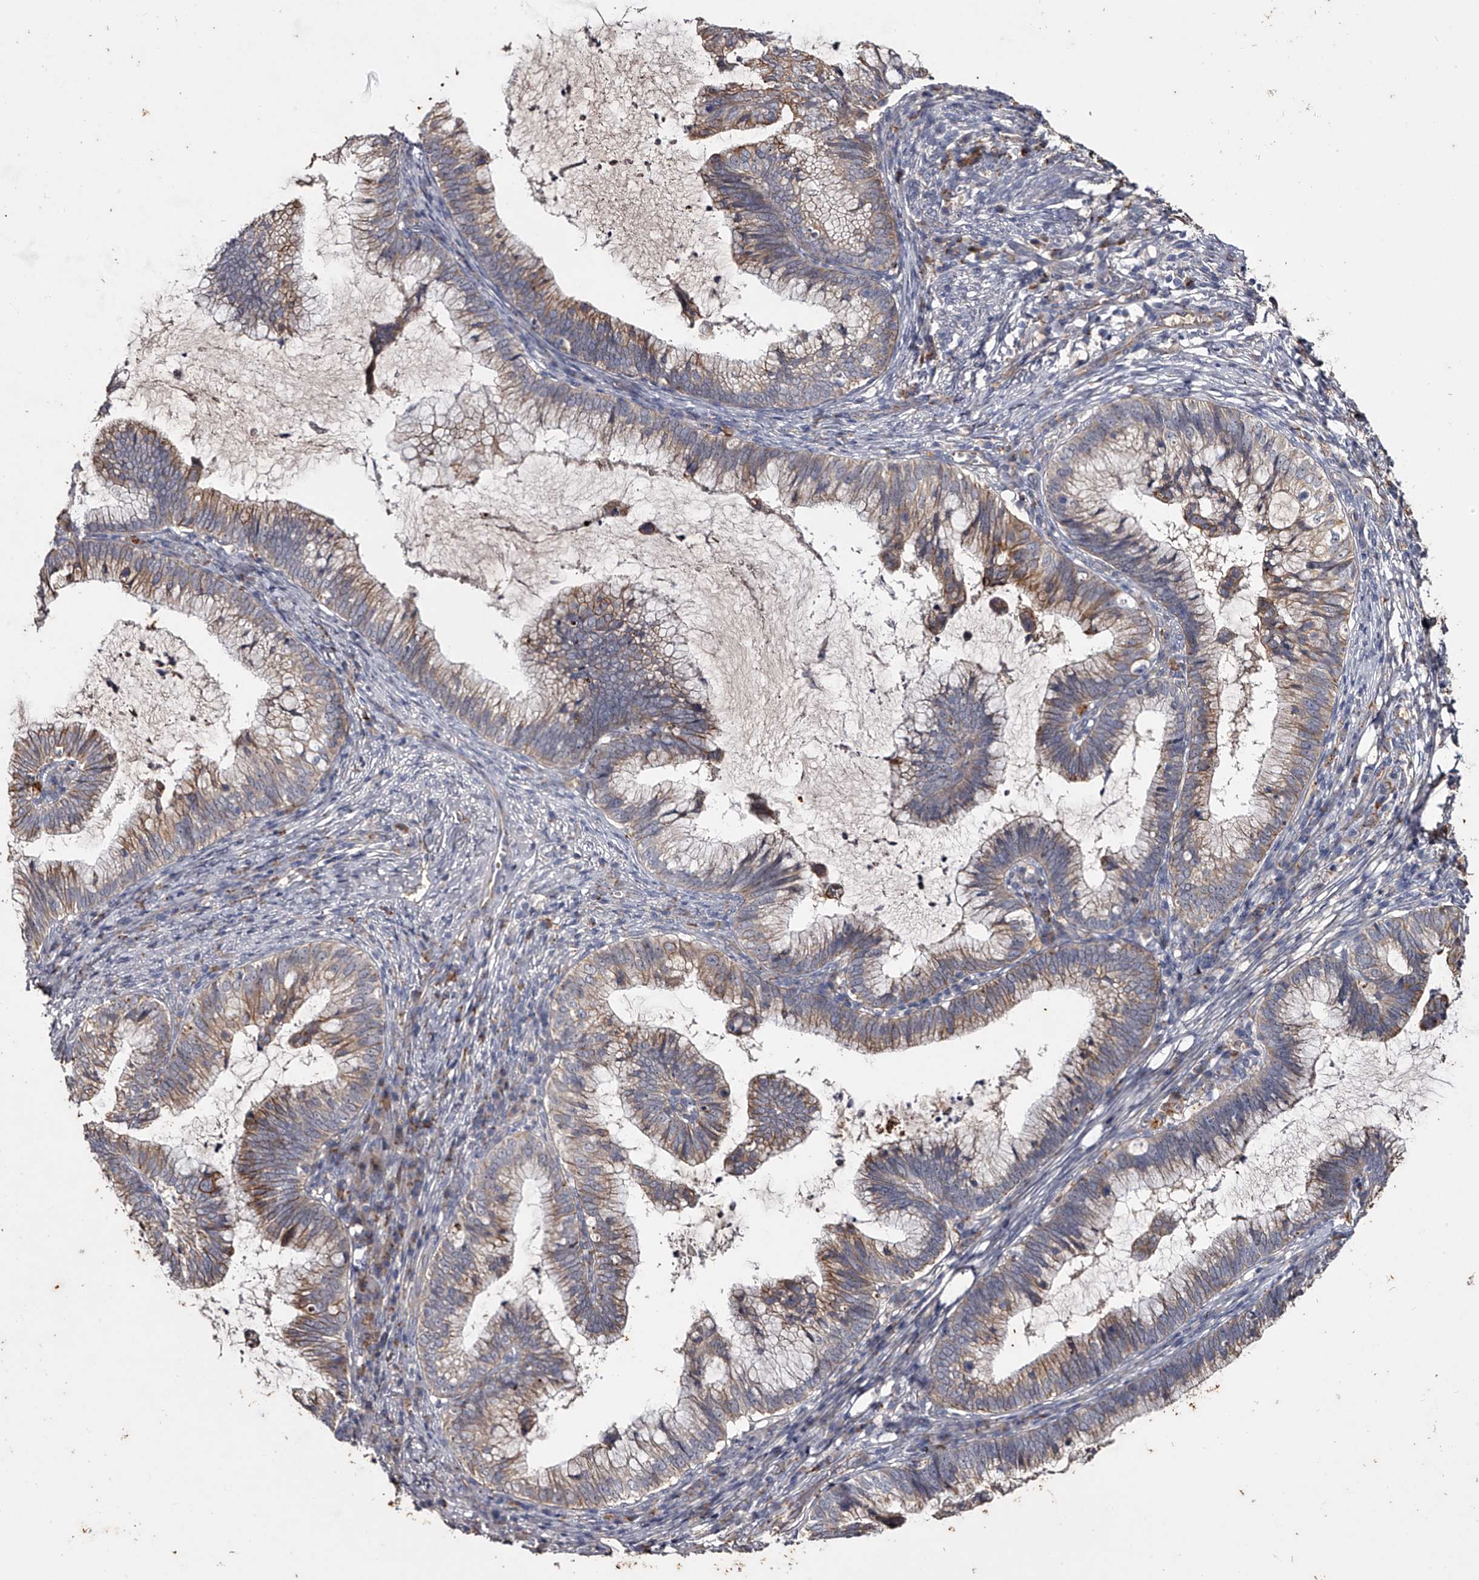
{"staining": {"intensity": "moderate", "quantity": "25%-75%", "location": "cytoplasmic/membranous"}, "tissue": "cervical cancer", "cell_type": "Tumor cells", "image_type": "cancer", "snomed": [{"axis": "morphology", "description": "Adenocarcinoma, NOS"}, {"axis": "topography", "description": "Cervix"}], "caption": "Approximately 25%-75% of tumor cells in human cervical cancer (adenocarcinoma) exhibit moderate cytoplasmic/membranous protein positivity as visualized by brown immunohistochemical staining.", "gene": "MDN1", "patient": {"sex": "female", "age": 36}}